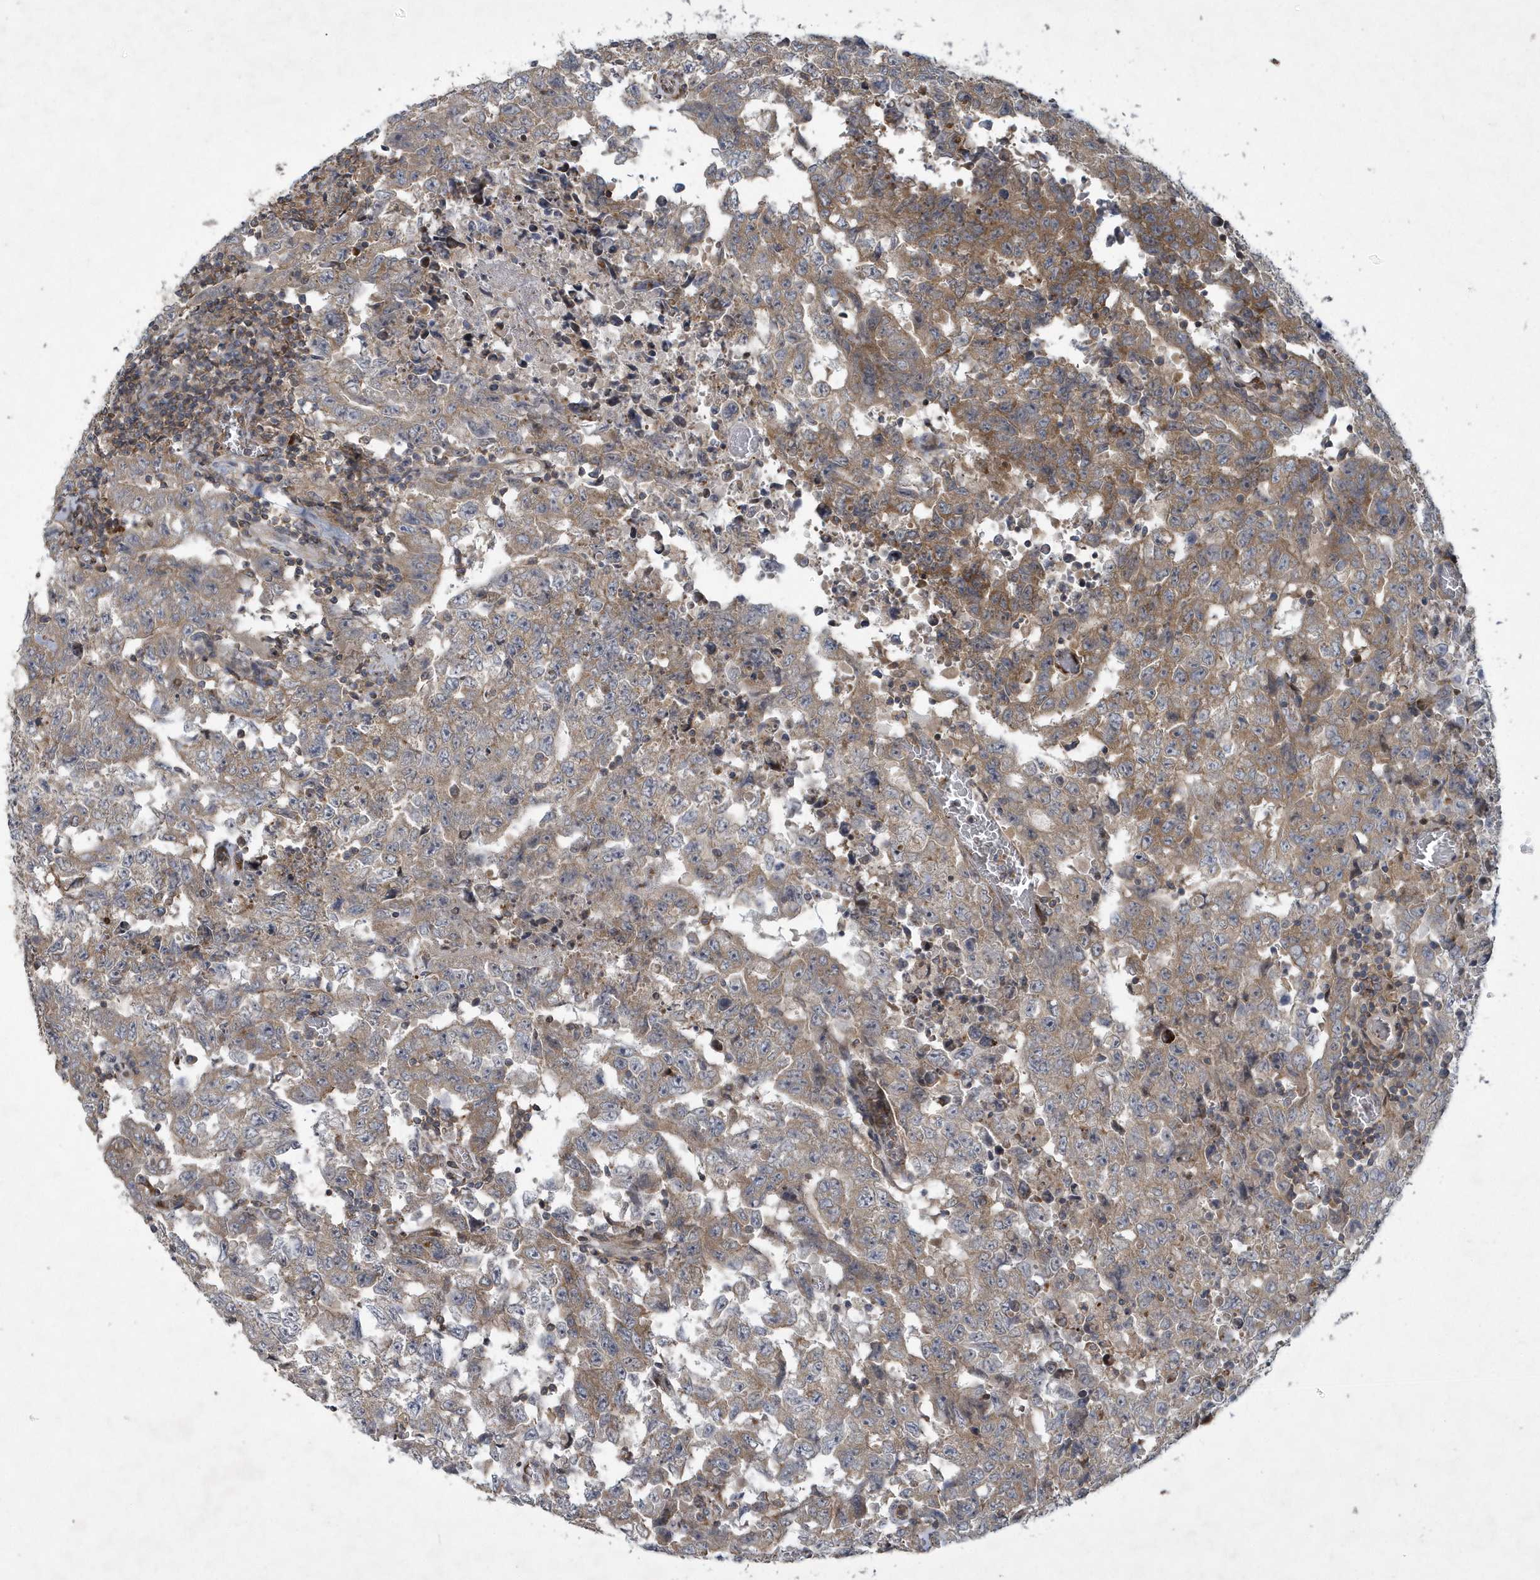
{"staining": {"intensity": "moderate", "quantity": ">75%", "location": "cytoplasmic/membranous"}, "tissue": "testis cancer", "cell_type": "Tumor cells", "image_type": "cancer", "snomed": [{"axis": "morphology", "description": "Carcinoma, Embryonal, NOS"}, {"axis": "topography", "description": "Testis"}], "caption": "Protein staining shows moderate cytoplasmic/membranous positivity in approximately >75% of tumor cells in testis cancer (embryonal carcinoma).", "gene": "N4BP2", "patient": {"sex": "male", "age": 26}}